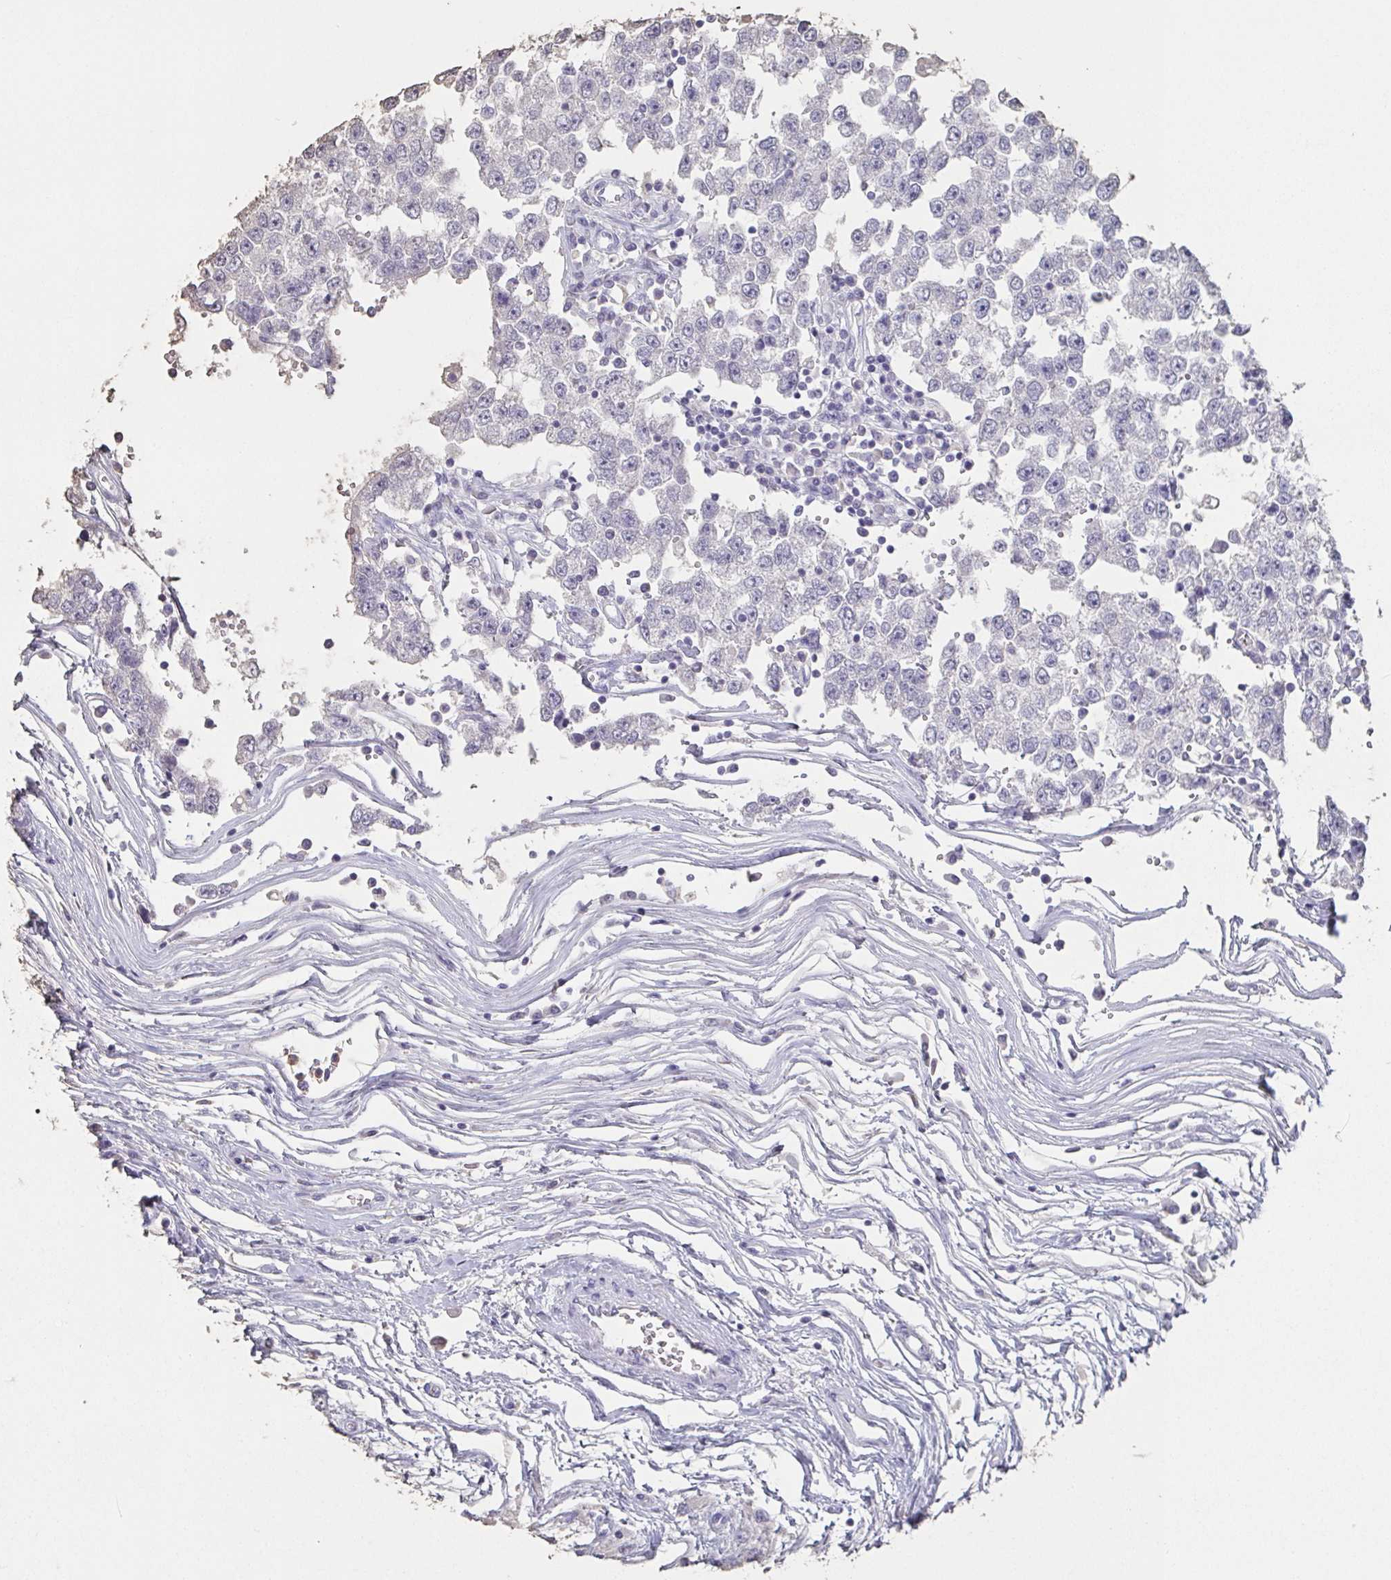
{"staining": {"intensity": "negative", "quantity": "none", "location": "none"}, "tissue": "testis cancer", "cell_type": "Tumor cells", "image_type": "cancer", "snomed": [{"axis": "morphology", "description": "Seminoma, NOS"}, {"axis": "topography", "description": "Testis"}], "caption": "IHC image of human testis seminoma stained for a protein (brown), which exhibits no expression in tumor cells.", "gene": "BPIFA2", "patient": {"sex": "male", "age": 34}}